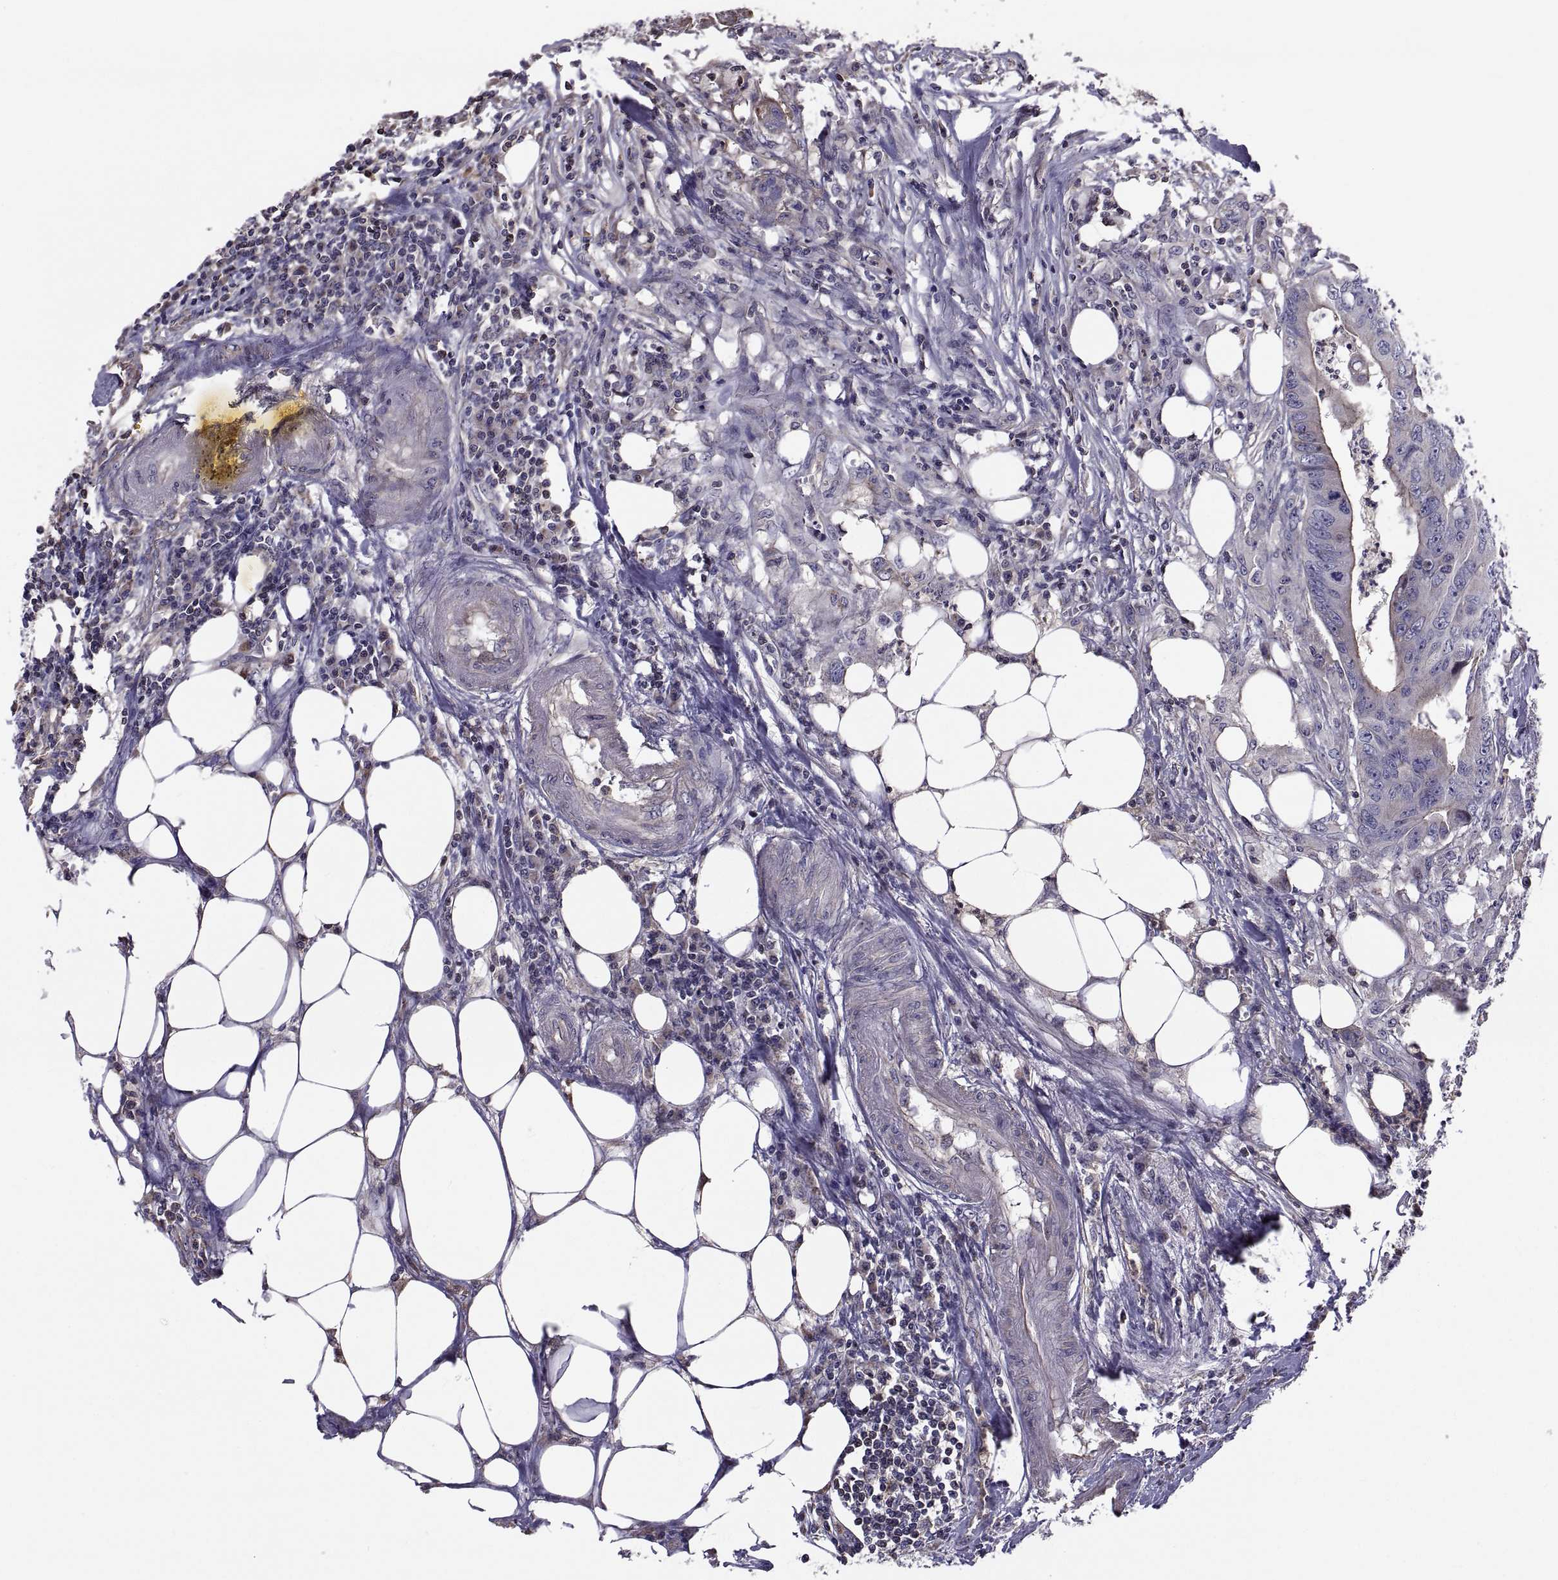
{"staining": {"intensity": "moderate", "quantity": "25%-75%", "location": "cytoplasmic/membranous"}, "tissue": "colorectal cancer", "cell_type": "Tumor cells", "image_type": "cancer", "snomed": [{"axis": "morphology", "description": "Adenocarcinoma, NOS"}, {"axis": "topography", "description": "Colon"}], "caption": "The histopathology image demonstrates a brown stain indicating the presence of a protein in the cytoplasmic/membranous of tumor cells in colorectal cancer (adenocarcinoma). (IHC, brightfield microscopy, high magnification).", "gene": "ANO1", "patient": {"sex": "male", "age": 84}}